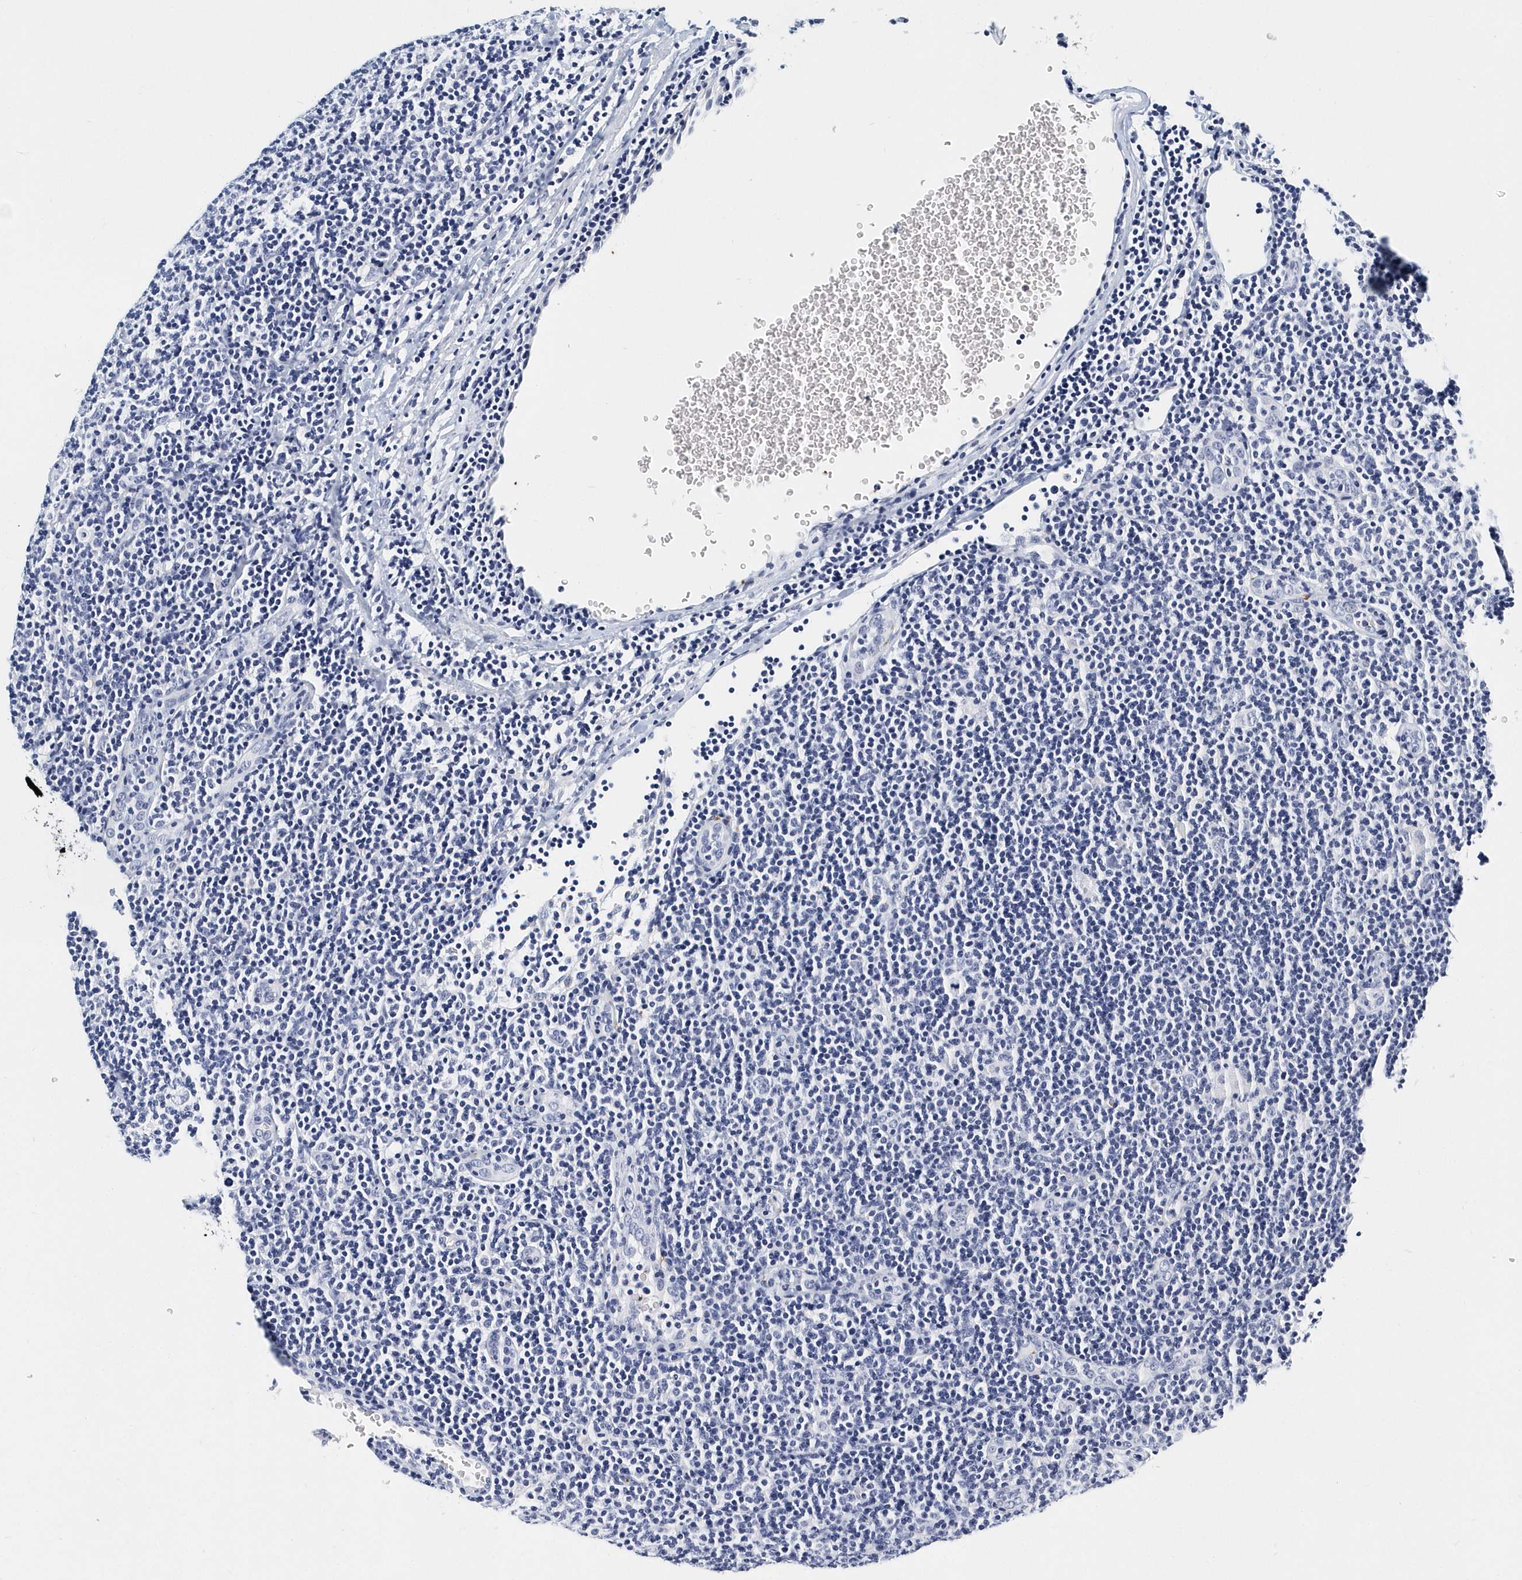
{"staining": {"intensity": "negative", "quantity": "none", "location": "none"}, "tissue": "lymphoma", "cell_type": "Tumor cells", "image_type": "cancer", "snomed": [{"axis": "morphology", "description": "Hodgkin's disease, NOS"}, {"axis": "topography", "description": "Lymph node"}], "caption": "Histopathology image shows no protein expression in tumor cells of Hodgkin's disease tissue.", "gene": "ITGA2B", "patient": {"sex": "female", "age": 57}}